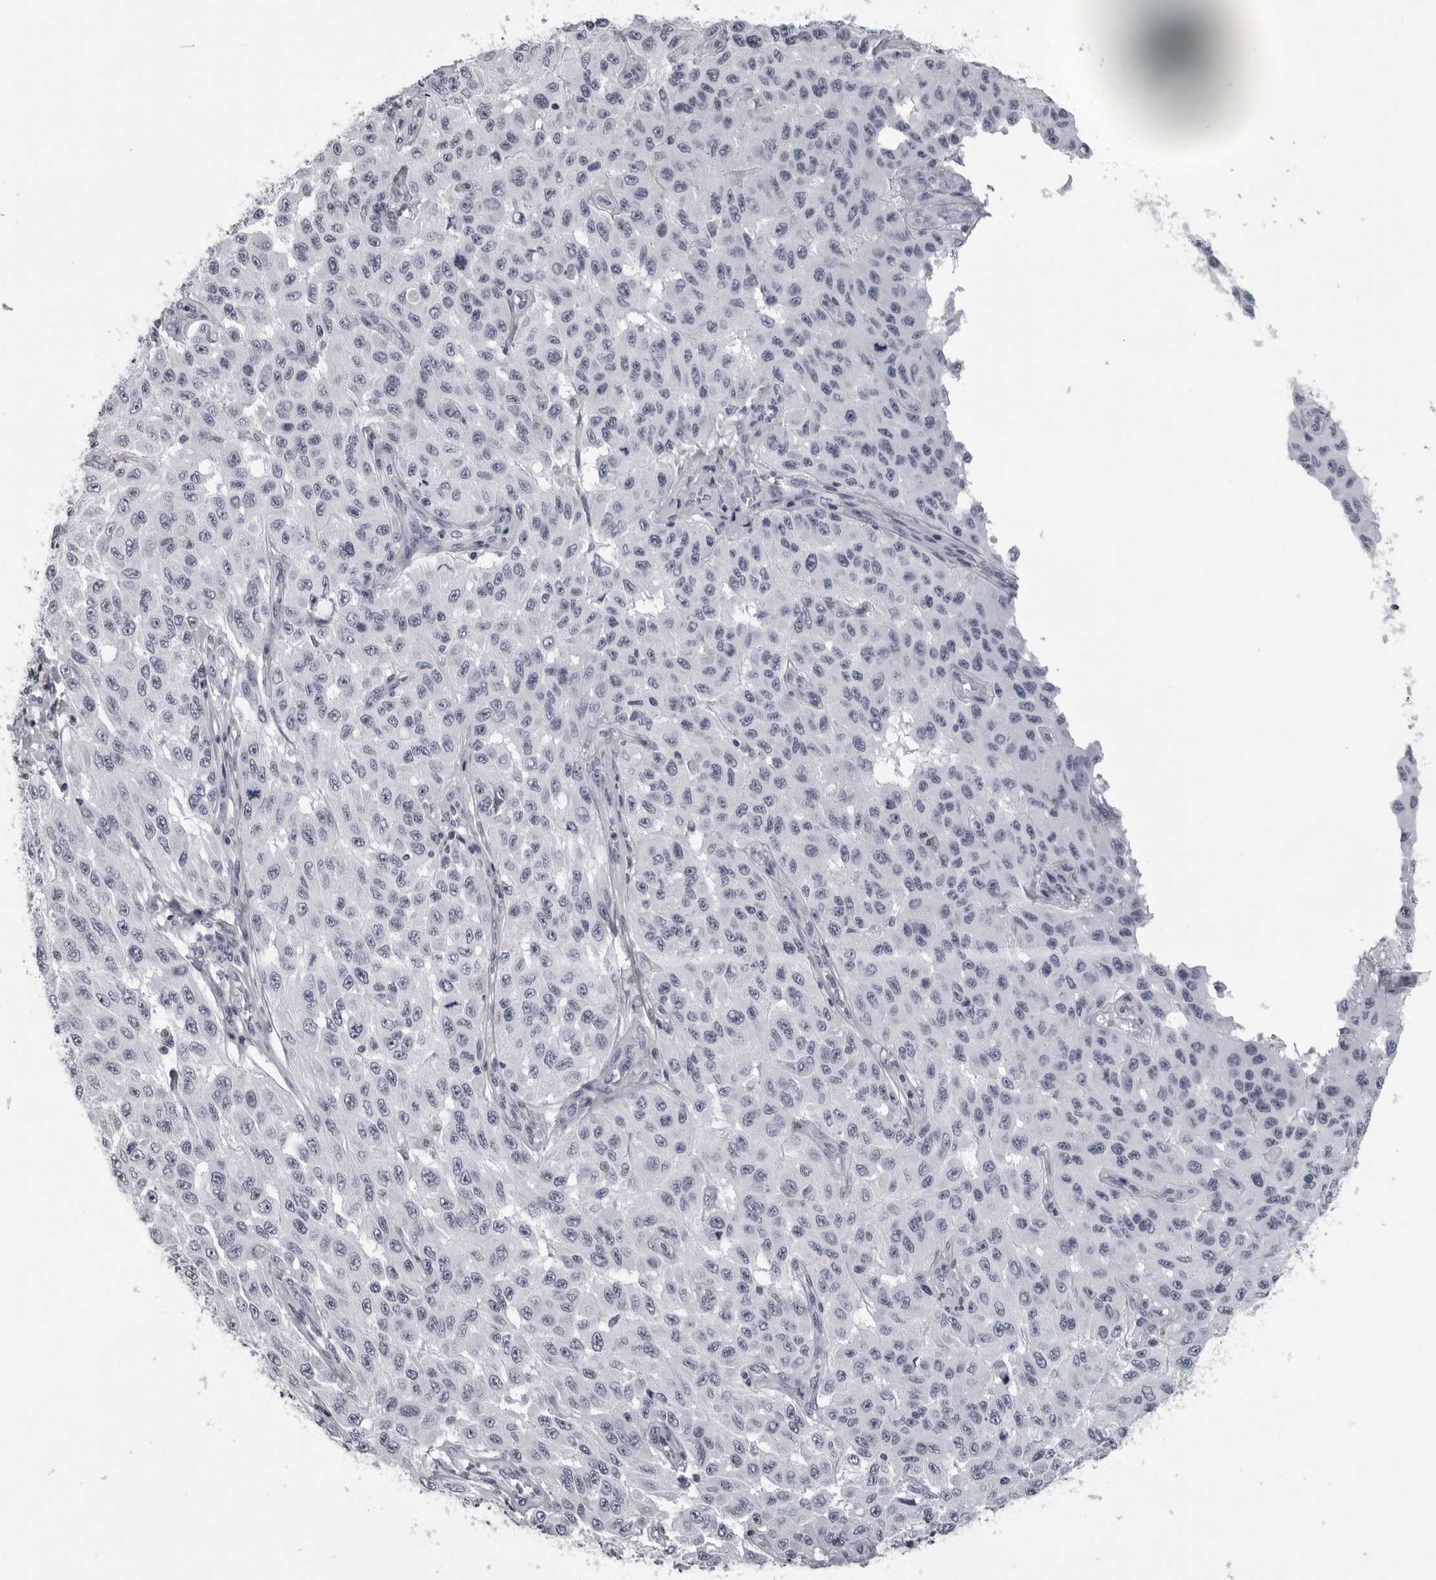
{"staining": {"intensity": "negative", "quantity": "none", "location": "none"}, "tissue": "melanoma", "cell_type": "Tumor cells", "image_type": "cancer", "snomed": [{"axis": "morphology", "description": "Malignant melanoma, NOS"}, {"axis": "topography", "description": "Skin"}], "caption": "Tumor cells are negative for brown protein staining in melanoma. Nuclei are stained in blue.", "gene": "LZIC", "patient": {"sex": "male", "age": 30}}